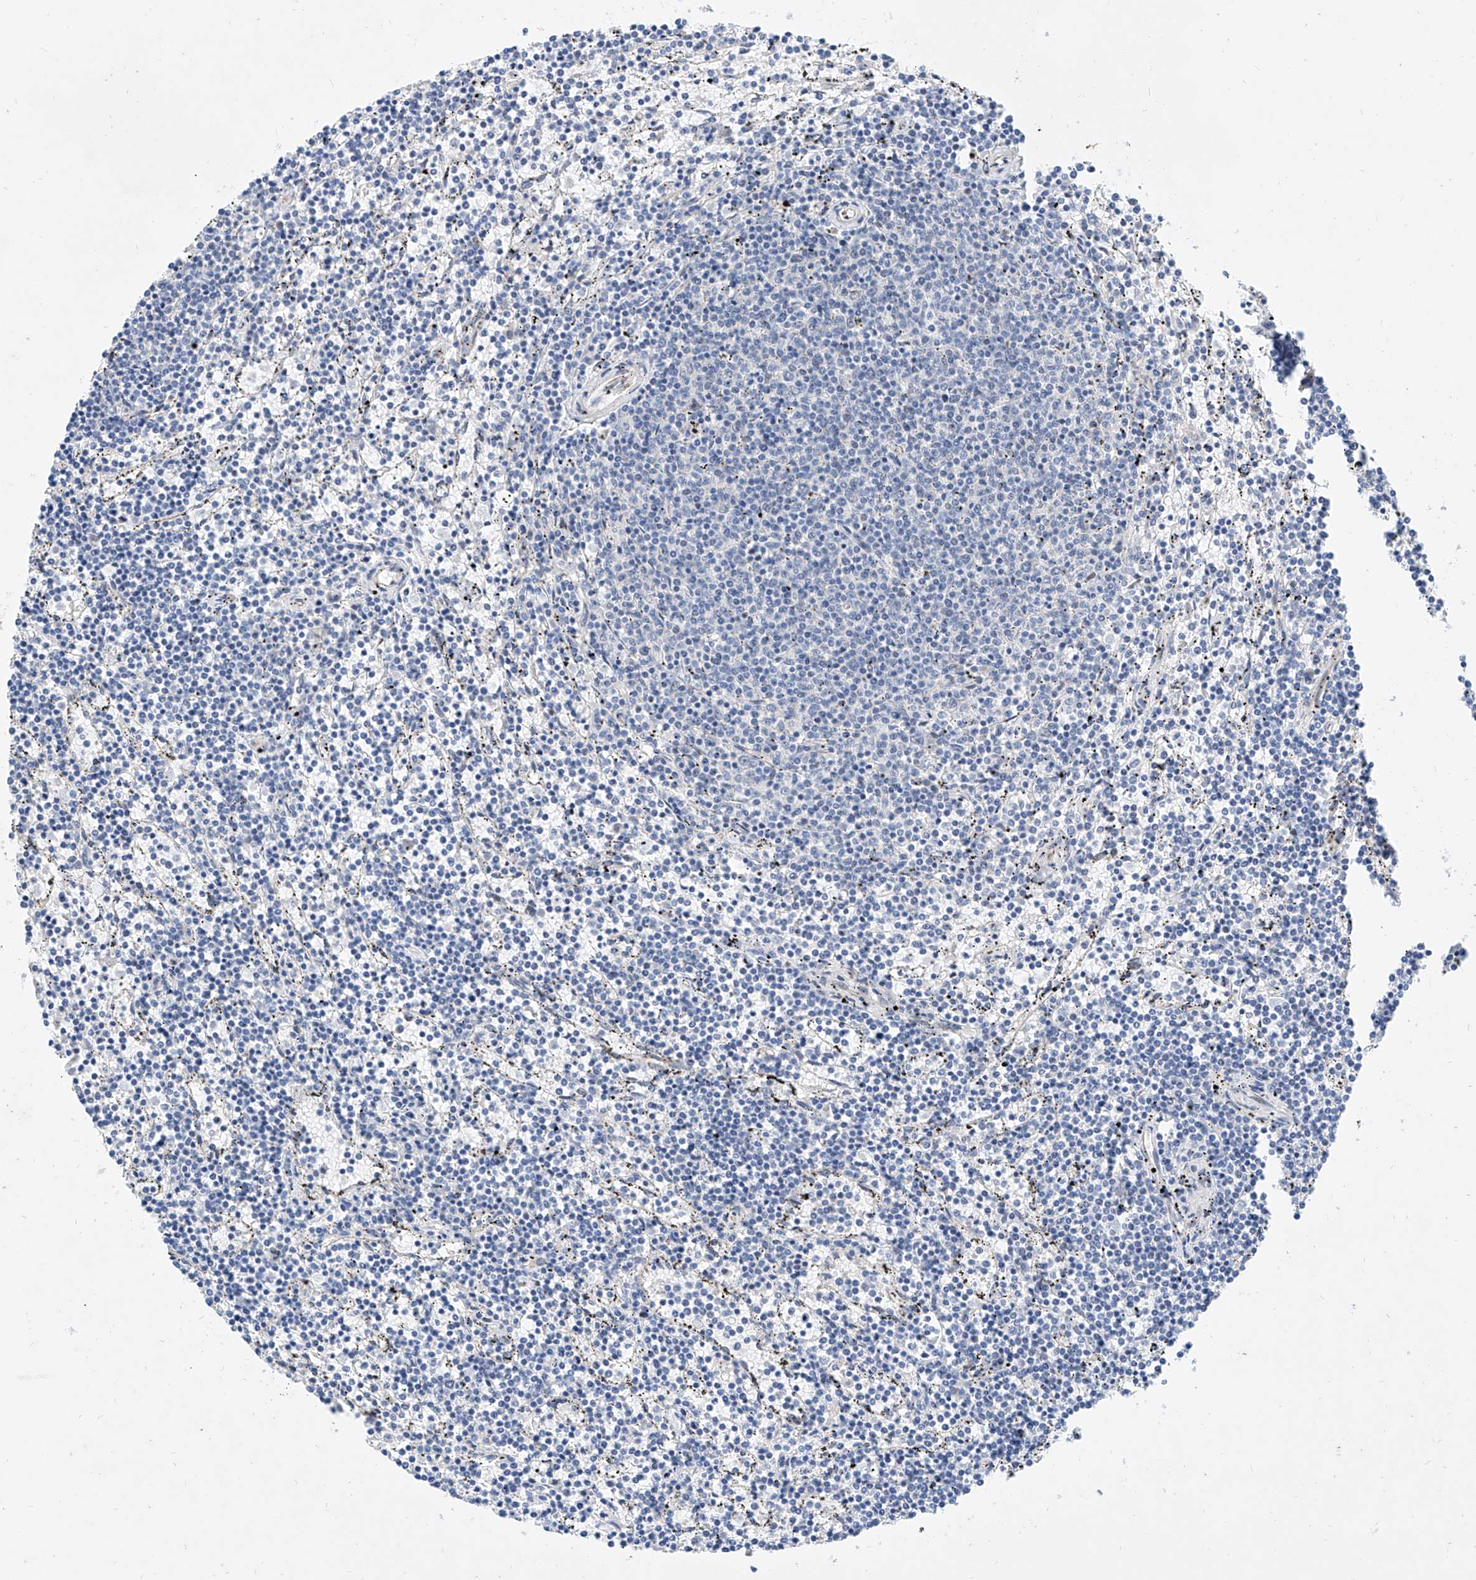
{"staining": {"intensity": "negative", "quantity": "none", "location": "none"}, "tissue": "lymphoma", "cell_type": "Tumor cells", "image_type": "cancer", "snomed": [{"axis": "morphology", "description": "Malignant lymphoma, non-Hodgkin's type, Low grade"}, {"axis": "topography", "description": "Spleen"}], "caption": "Immunohistochemistry (IHC) histopathology image of low-grade malignant lymphoma, non-Hodgkin's type stained for a protein (brown), which shows no staining in tumor cells.", "gene": "BPTF", "patient": {"sex": "female", "age": 50}}